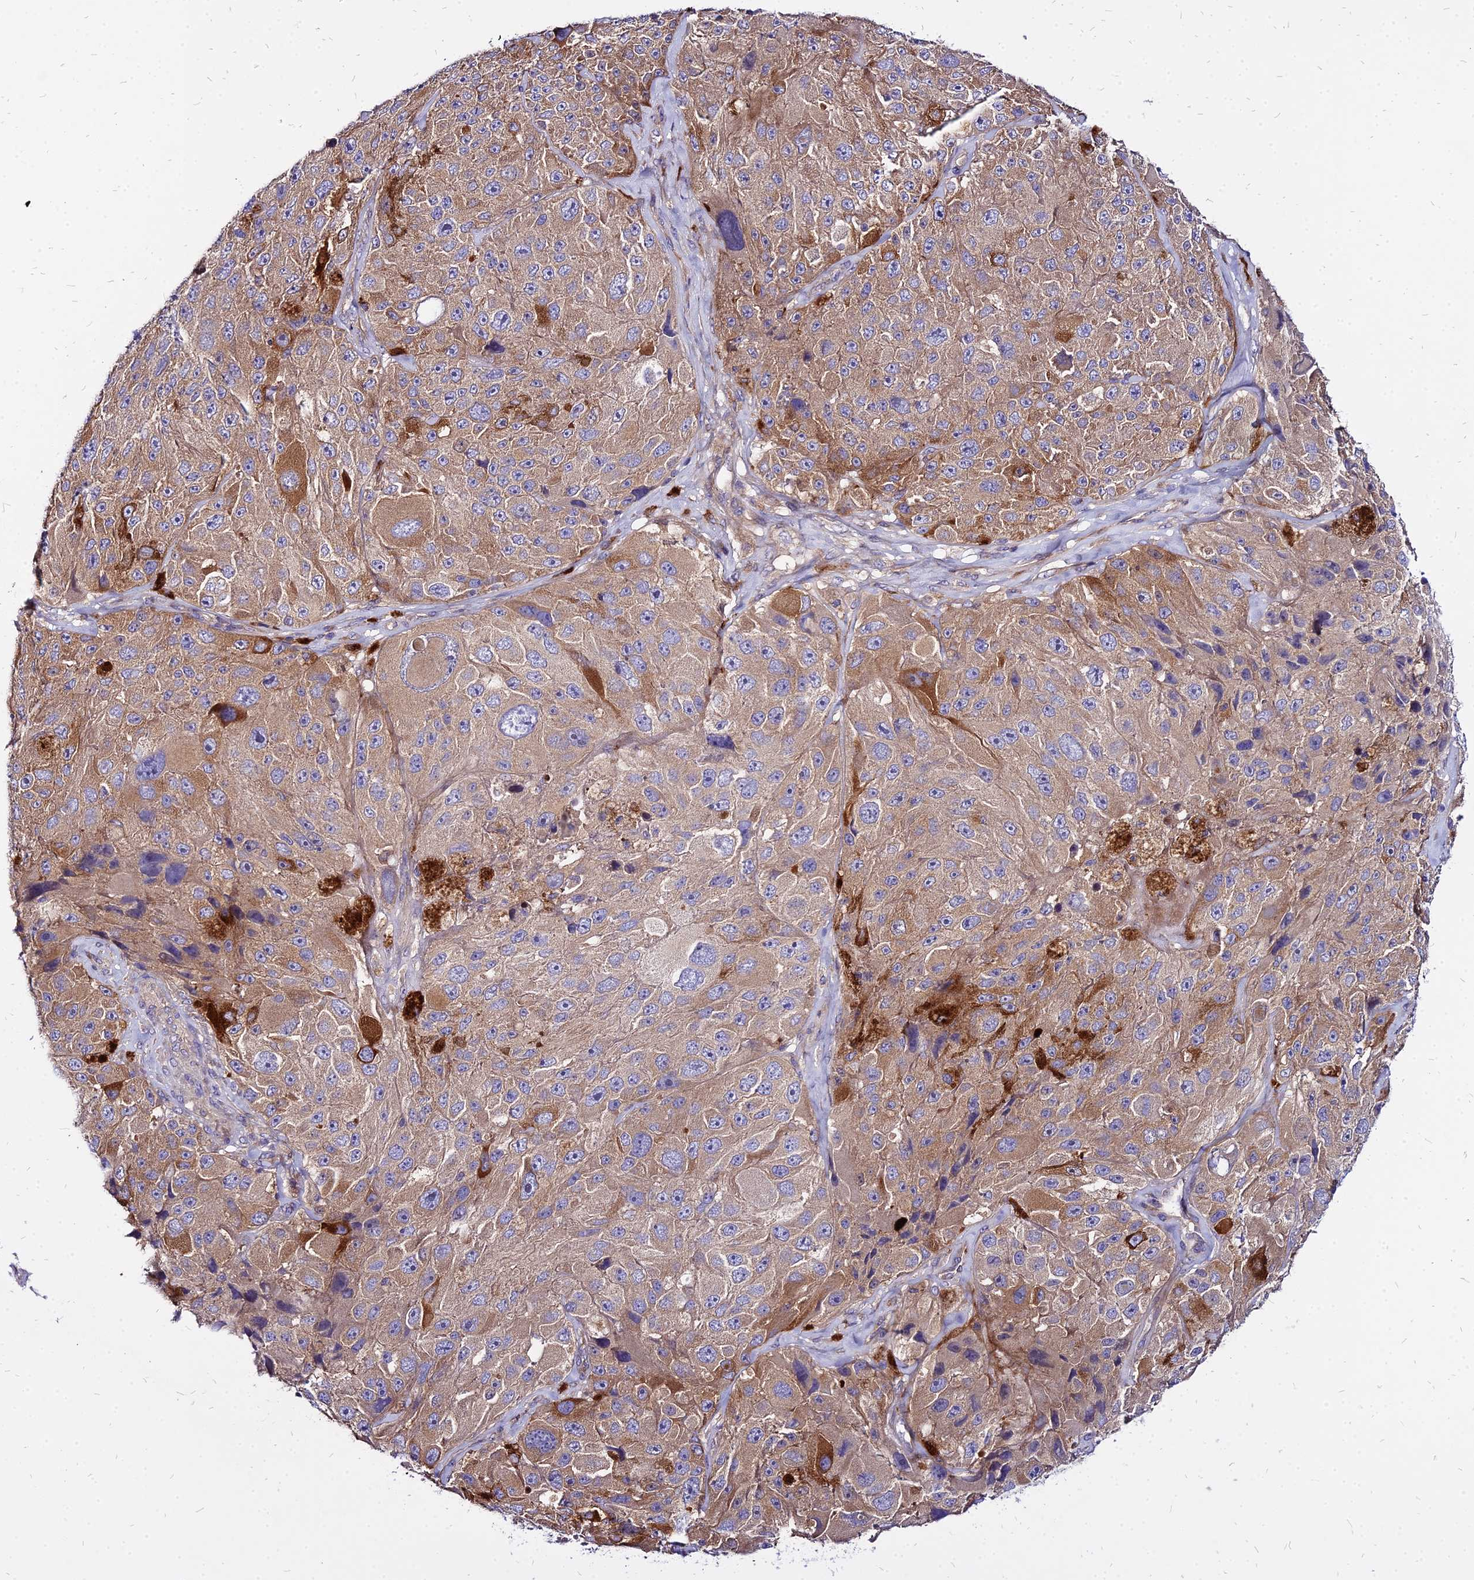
{"staining": {"intensity": "moderate", "quantity": "25%-75%", "location": "cytoplasmic/membranous"}, "tissue": "melanoma", "cell_type": "Tumor cells", "image_type": "cancer", "snomed": [{"axis": "morphology", "description": "Malignant melanoma, Metastatic site"}, {"axis": "topography", "description": "Lymph node"}], "caption": "Moderate cytoplasmic/membranous staining for a protein is present in approximately 25%-75% of tumor cells of malignant melanoma (metastatic site) using immunohistochemistry.", "gene": "COMMD10", "patient": {"sex": "male", "age": 62}}